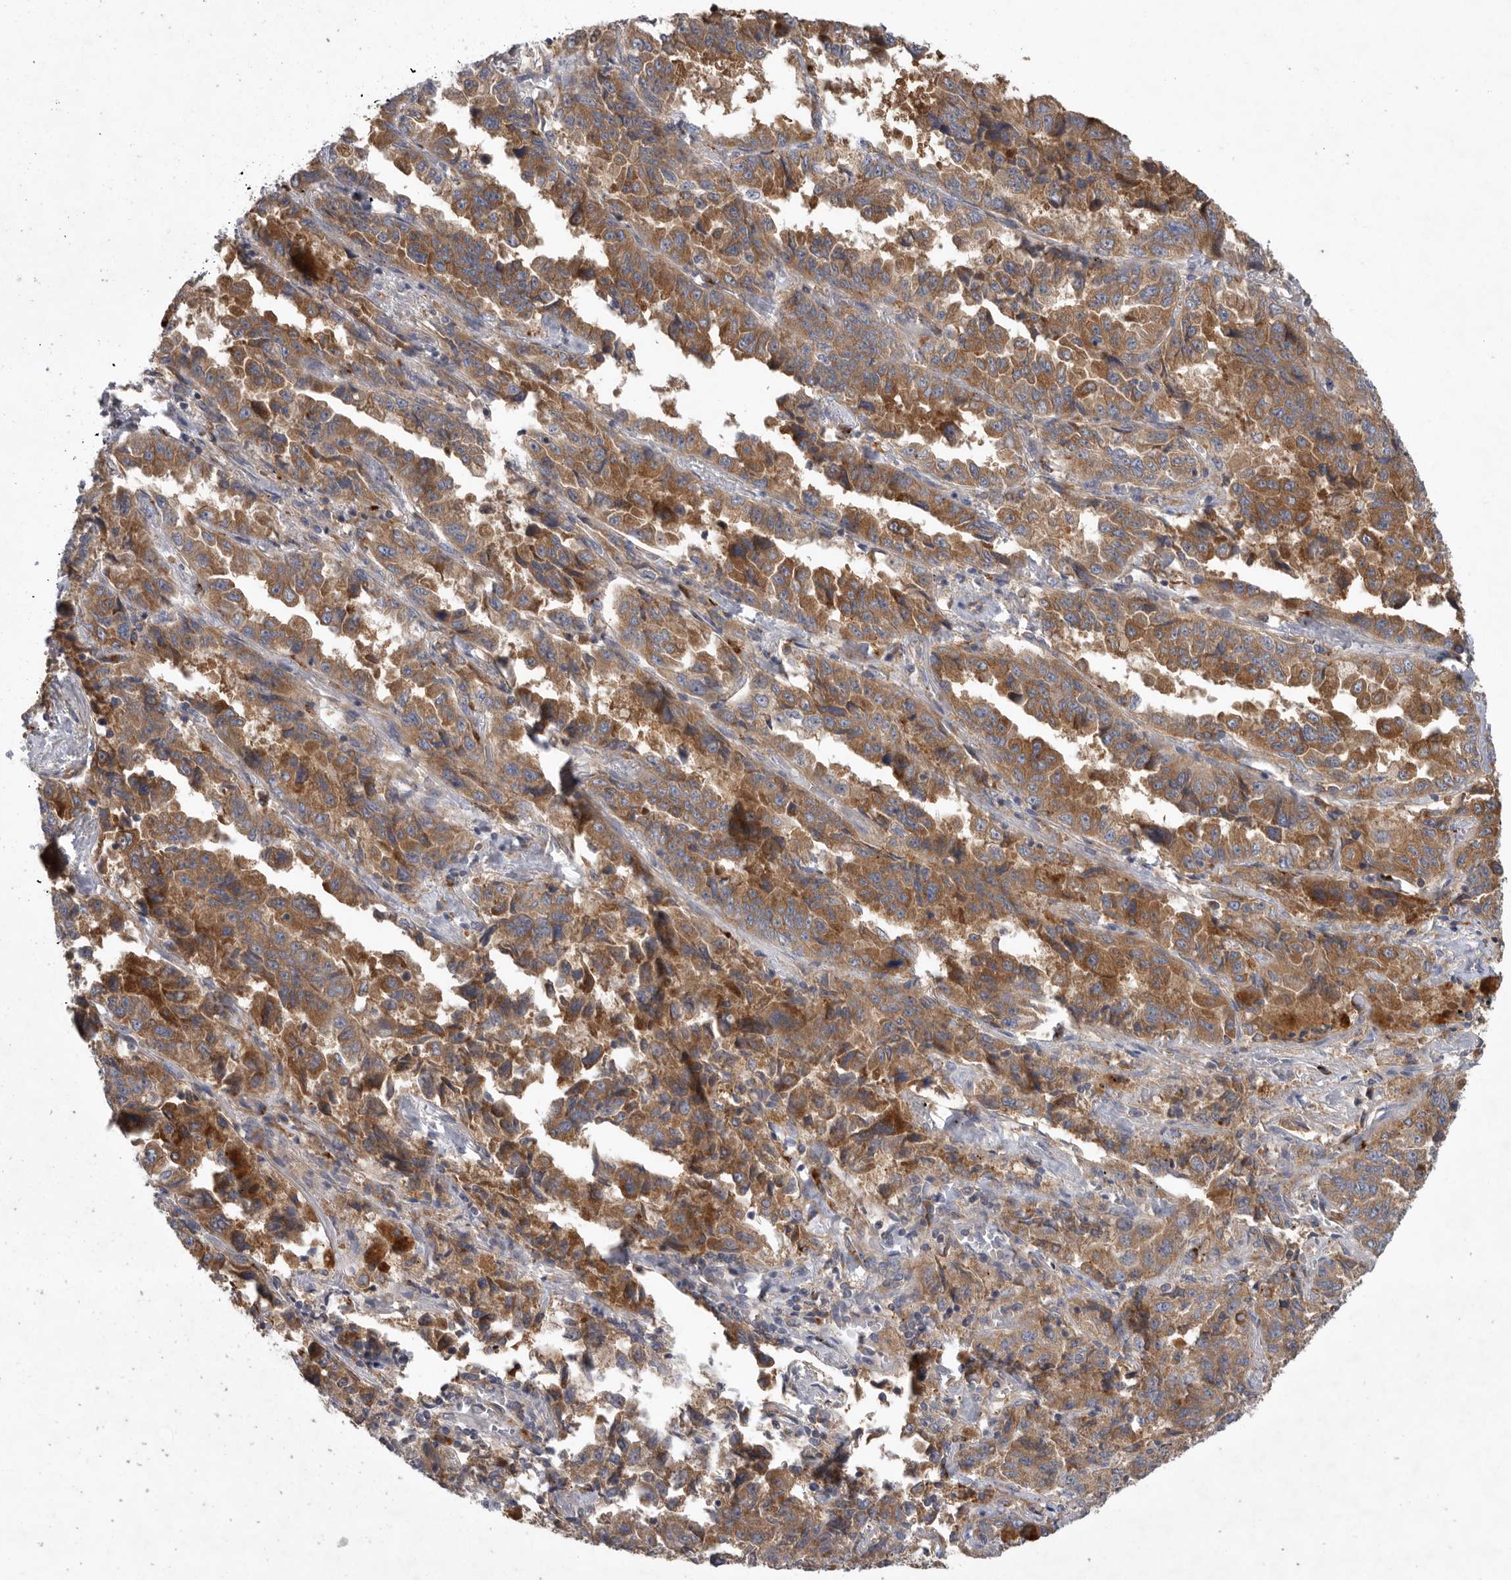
{"staining": {"intensity": "moderate", "quantity": ">75%", "location": "cytoplasmic/membranous"}, "tissue": "lung cancer", "cell_type": "Tumor cells", "image_type": "cancer", "snomed": [{"axis": "morphology", "description": "Adenocarcinoma, NOS"}, {"axis": "topography", "description": "Lung"}], "caption": "This histopathology image displays immunohistochemistry staining of lung cancer, with medium moderate cytoplasmic/membranous positivity in approximately >75% of tumor cells.", "gene": "C1orf109", "patient": {"sex": "female", "age": 51}}